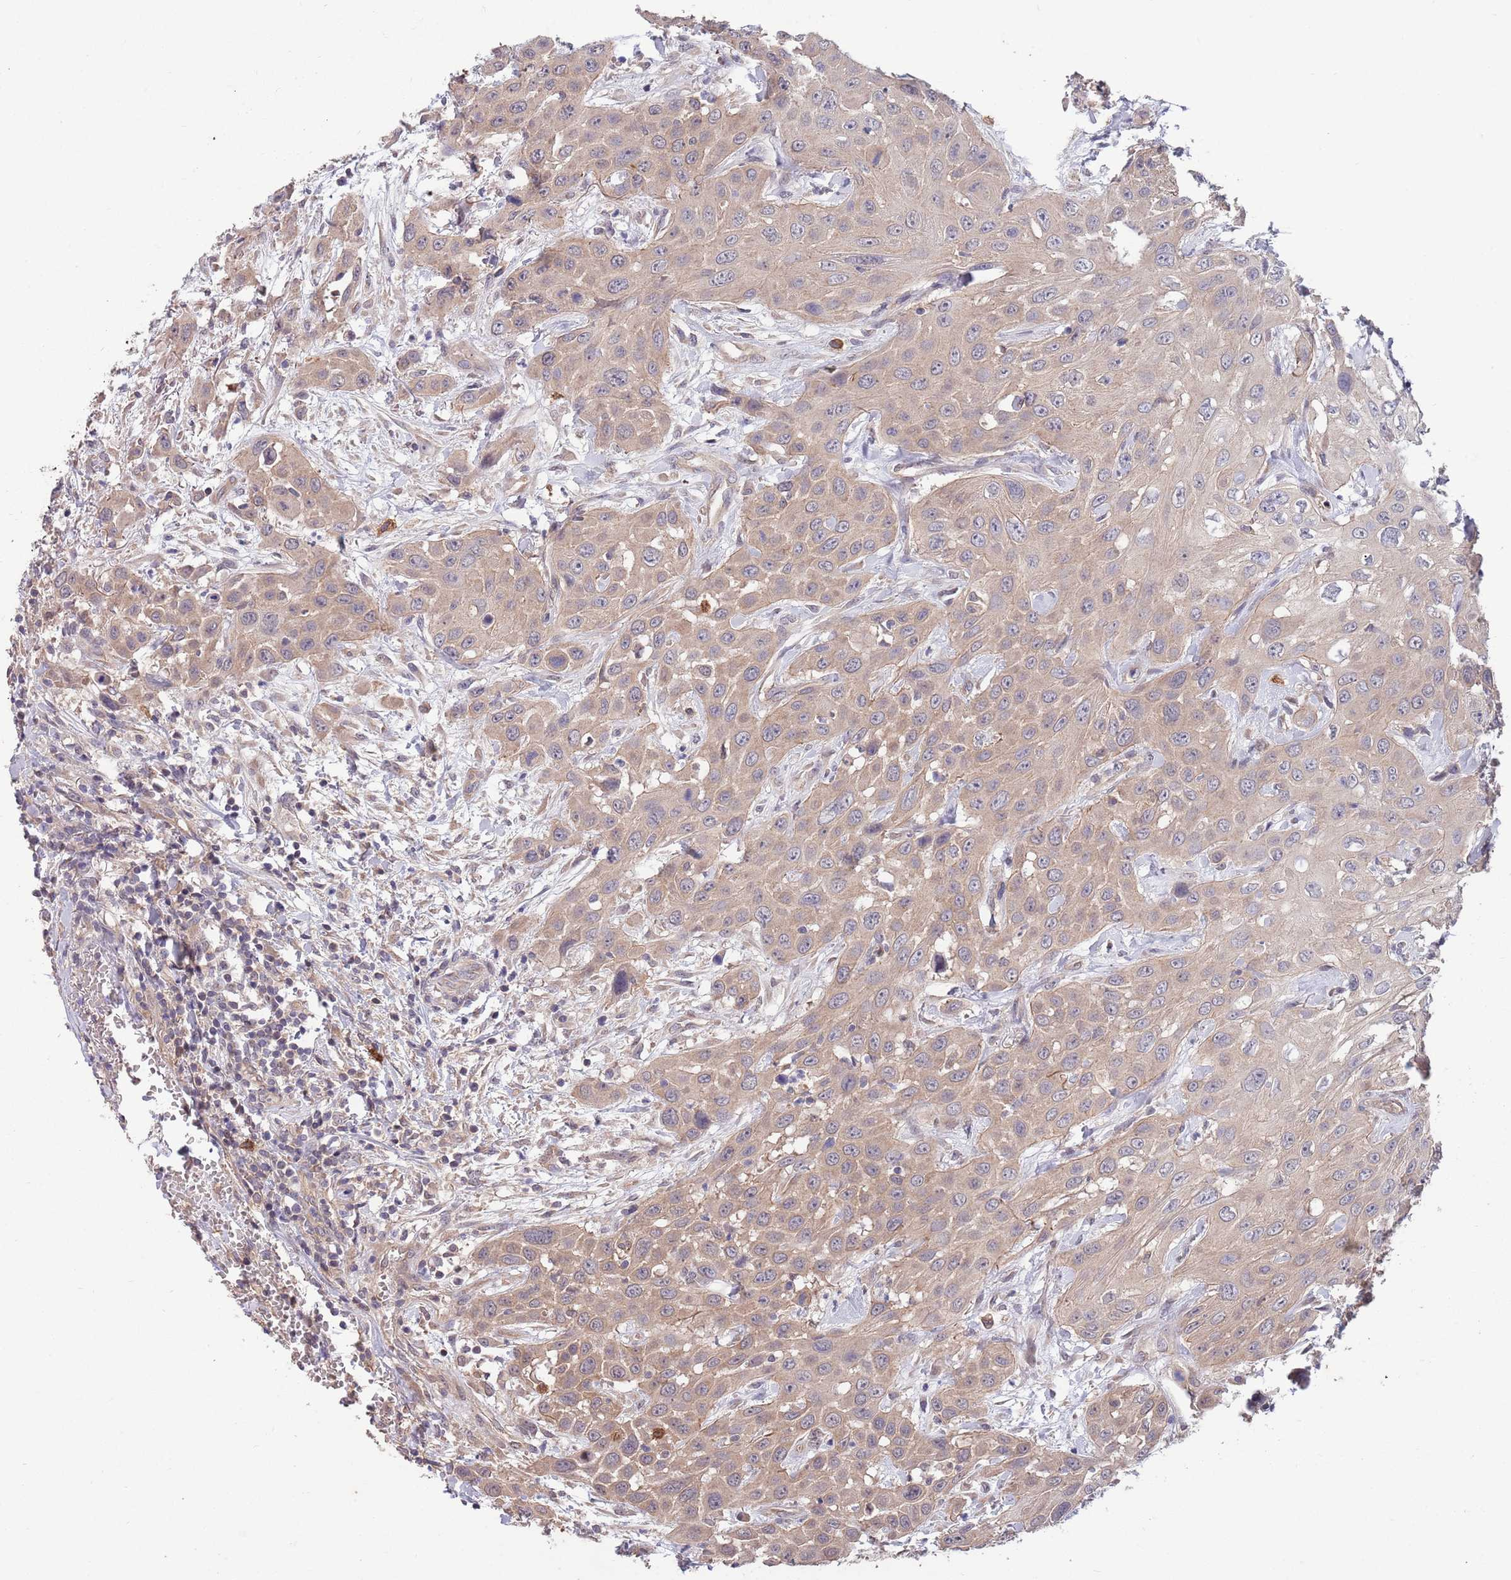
{"staining": {"intensity": "weak", "quantity": ">75%", "location": "cytoplasmic/membranous"}, "tissue": "head and neck cancer", "cell_type": "Tumor cells", "image_type": "cancer", "snomed": [{"axis": "morphology", "description": "Squamous cell carcinoma, NOS"}, {"axis": "topography", "description": "Head-Neck"}], "caption": "DAB immunohistochemical staining of human head and neck cancer reveals weak cytoplasmic/membranous protein staining in approximately >75% of tumor cells. The staining was performed using DAB (3,3'-diaminobenzidine), with brown indicating positive protein expression. Nuclei are stained blue with hematoxylin.", "gene": "MARVELD2", "patient": {"sex": "male", "age": 81}}